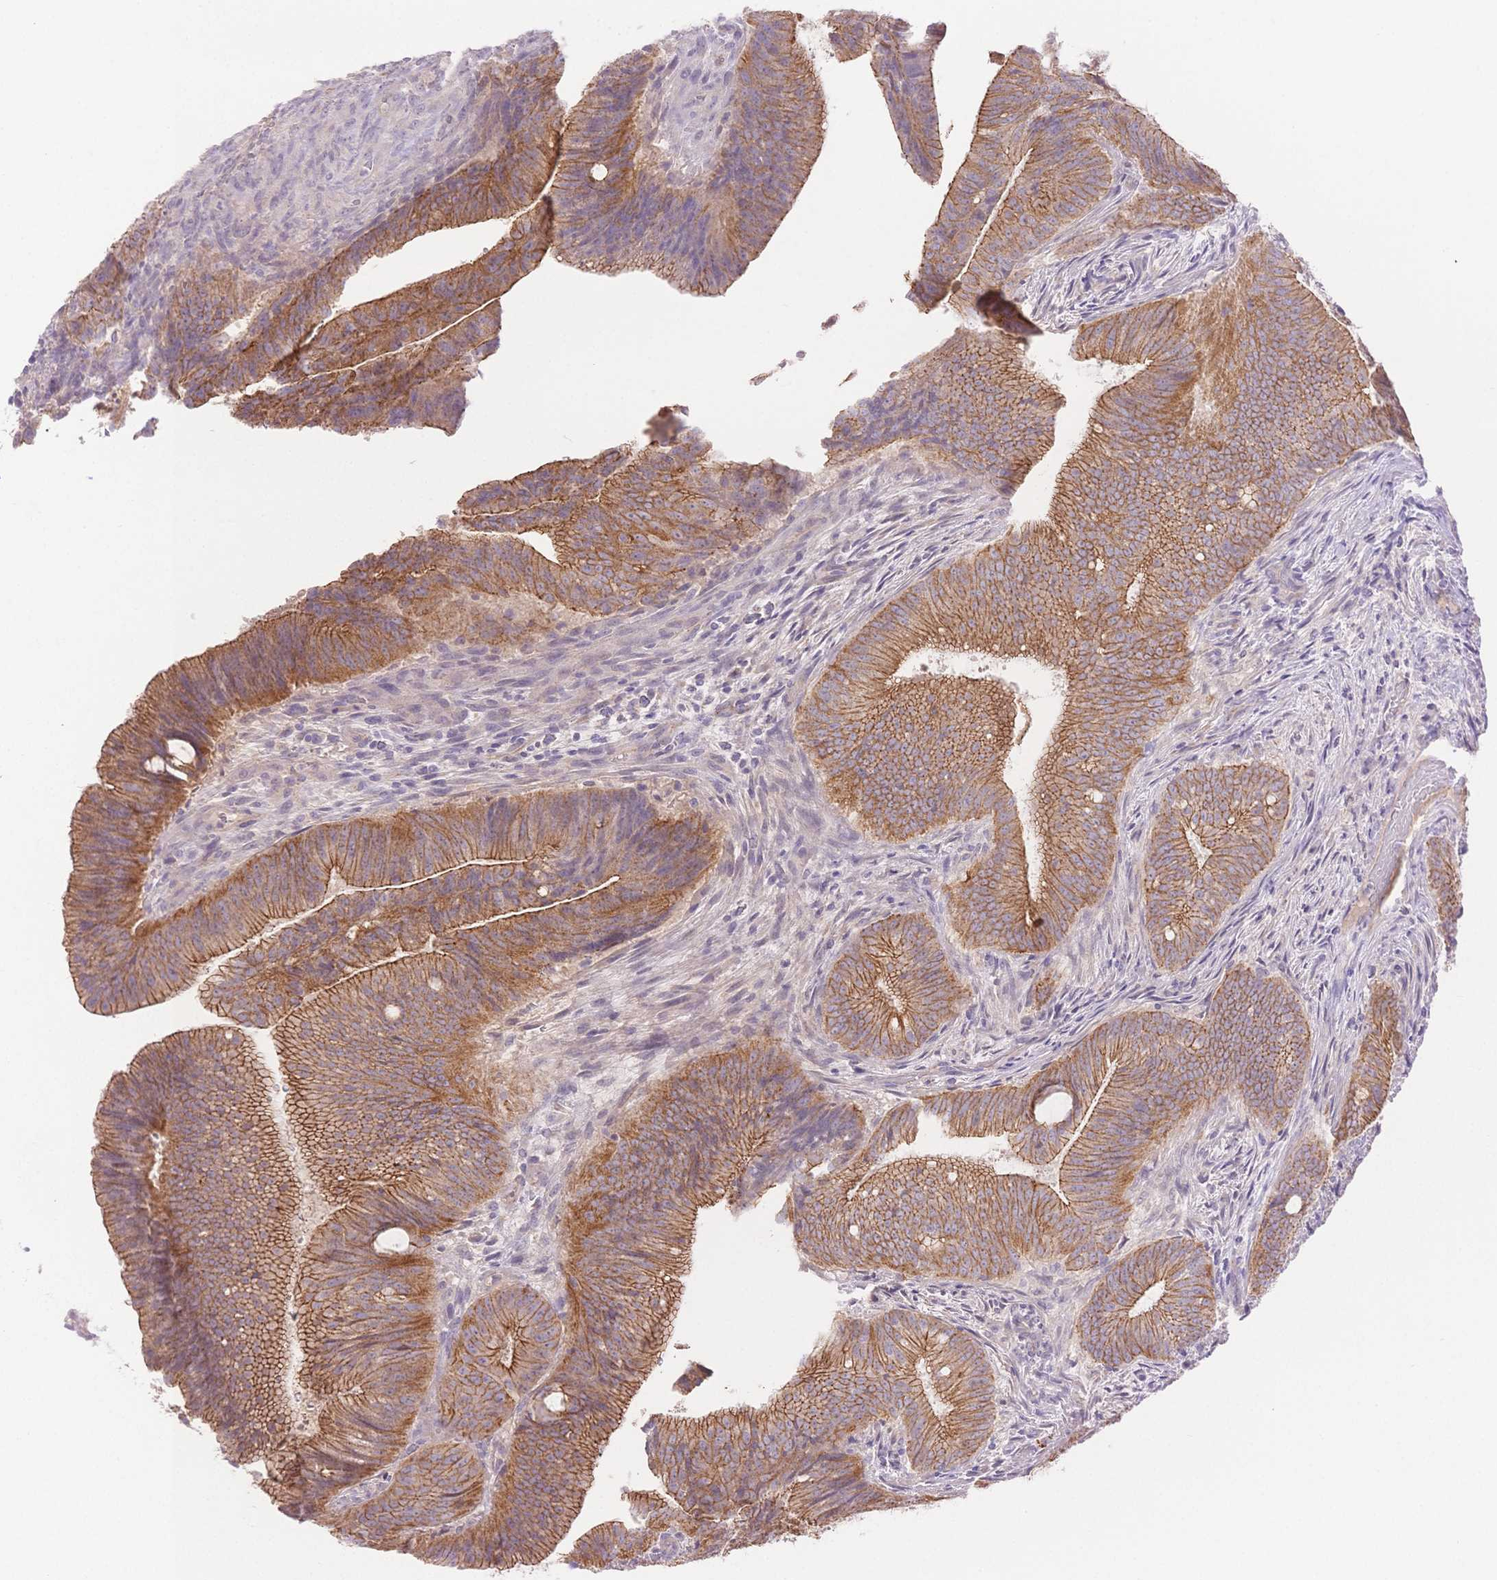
{"staining": {"intensity": "moderate", "quantity": ">75%", "location": "cytoplasmic/membranous"}, "tissue": "colorectal cancer", "cell_type": "Tumor cells", "image_type": "cancer", "snomed": [{"axis": "morphology", "description": "Adenocarcinoma, NOS"}, {"axis": "topography", "description": "Colon"}], "caption": "Brown immunohistochemical staining in human colorectal cancer demonstrates moderate cytoplasmic/membranous expression in about >75% of tumor cells. The protein is shown in brown color, while the nuclei are stained blue.", "gene": "WDR54", "patient": {"sex": "female", "age": 43}}